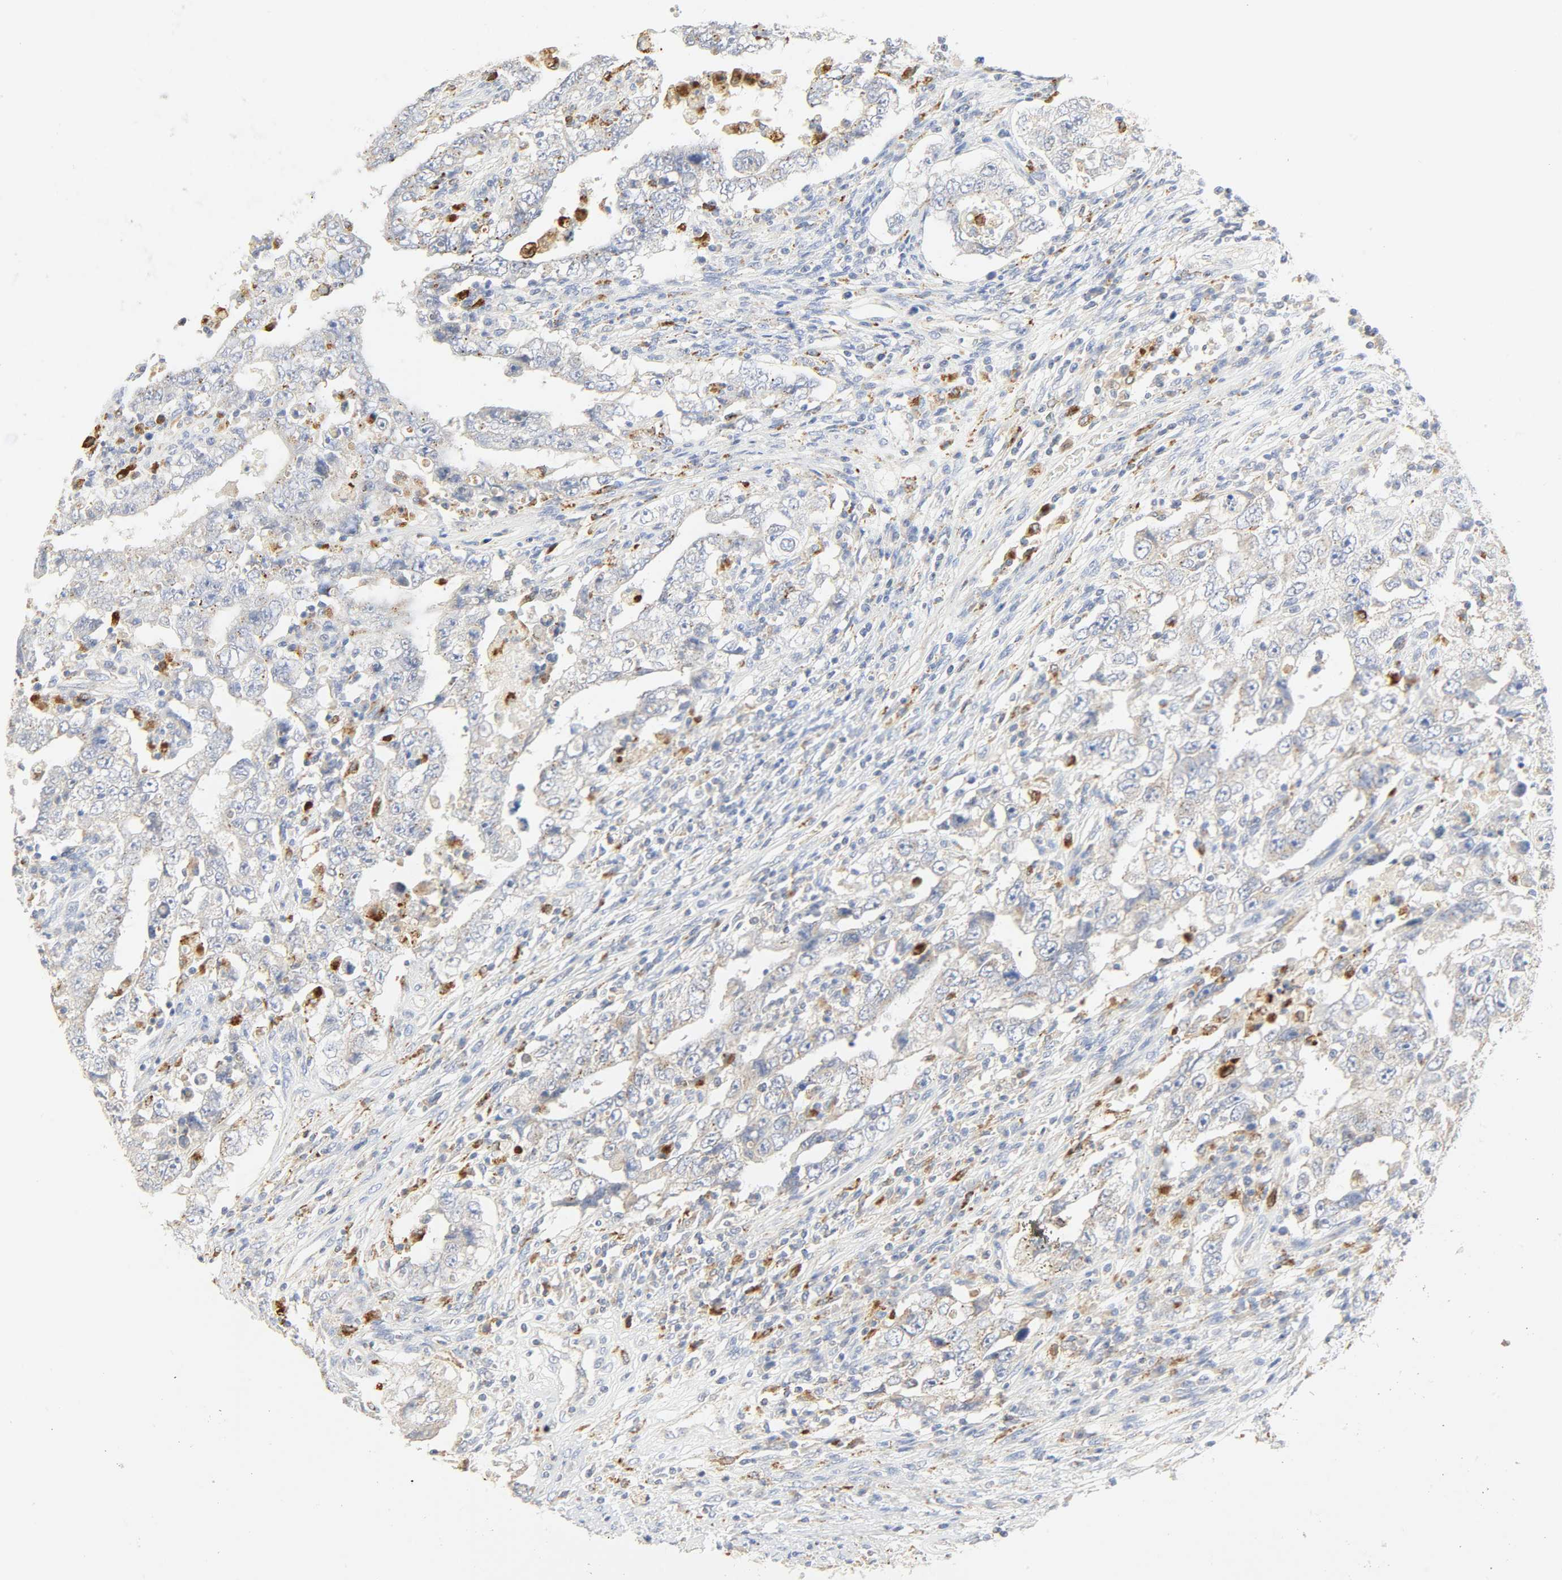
{"staining": {"intensity": "negative", "quantity": "none", "location": "none"}, "tissue": "testis cancer", "cell_type": "Tumor cells", "image_type": "cancer", "snomed": [{"axis": "morphology", "description": "Carcinoma, Embryonal, NOS"}, {"axis": "topography", "description": "Testis"}], "caption": "IHC micrograph of human testis cancer stained for a protein (brown), which exhibits no expression in tumor cells.", "gene": "CAMK2A", "patient": {"sex": "male", "age": 26}}